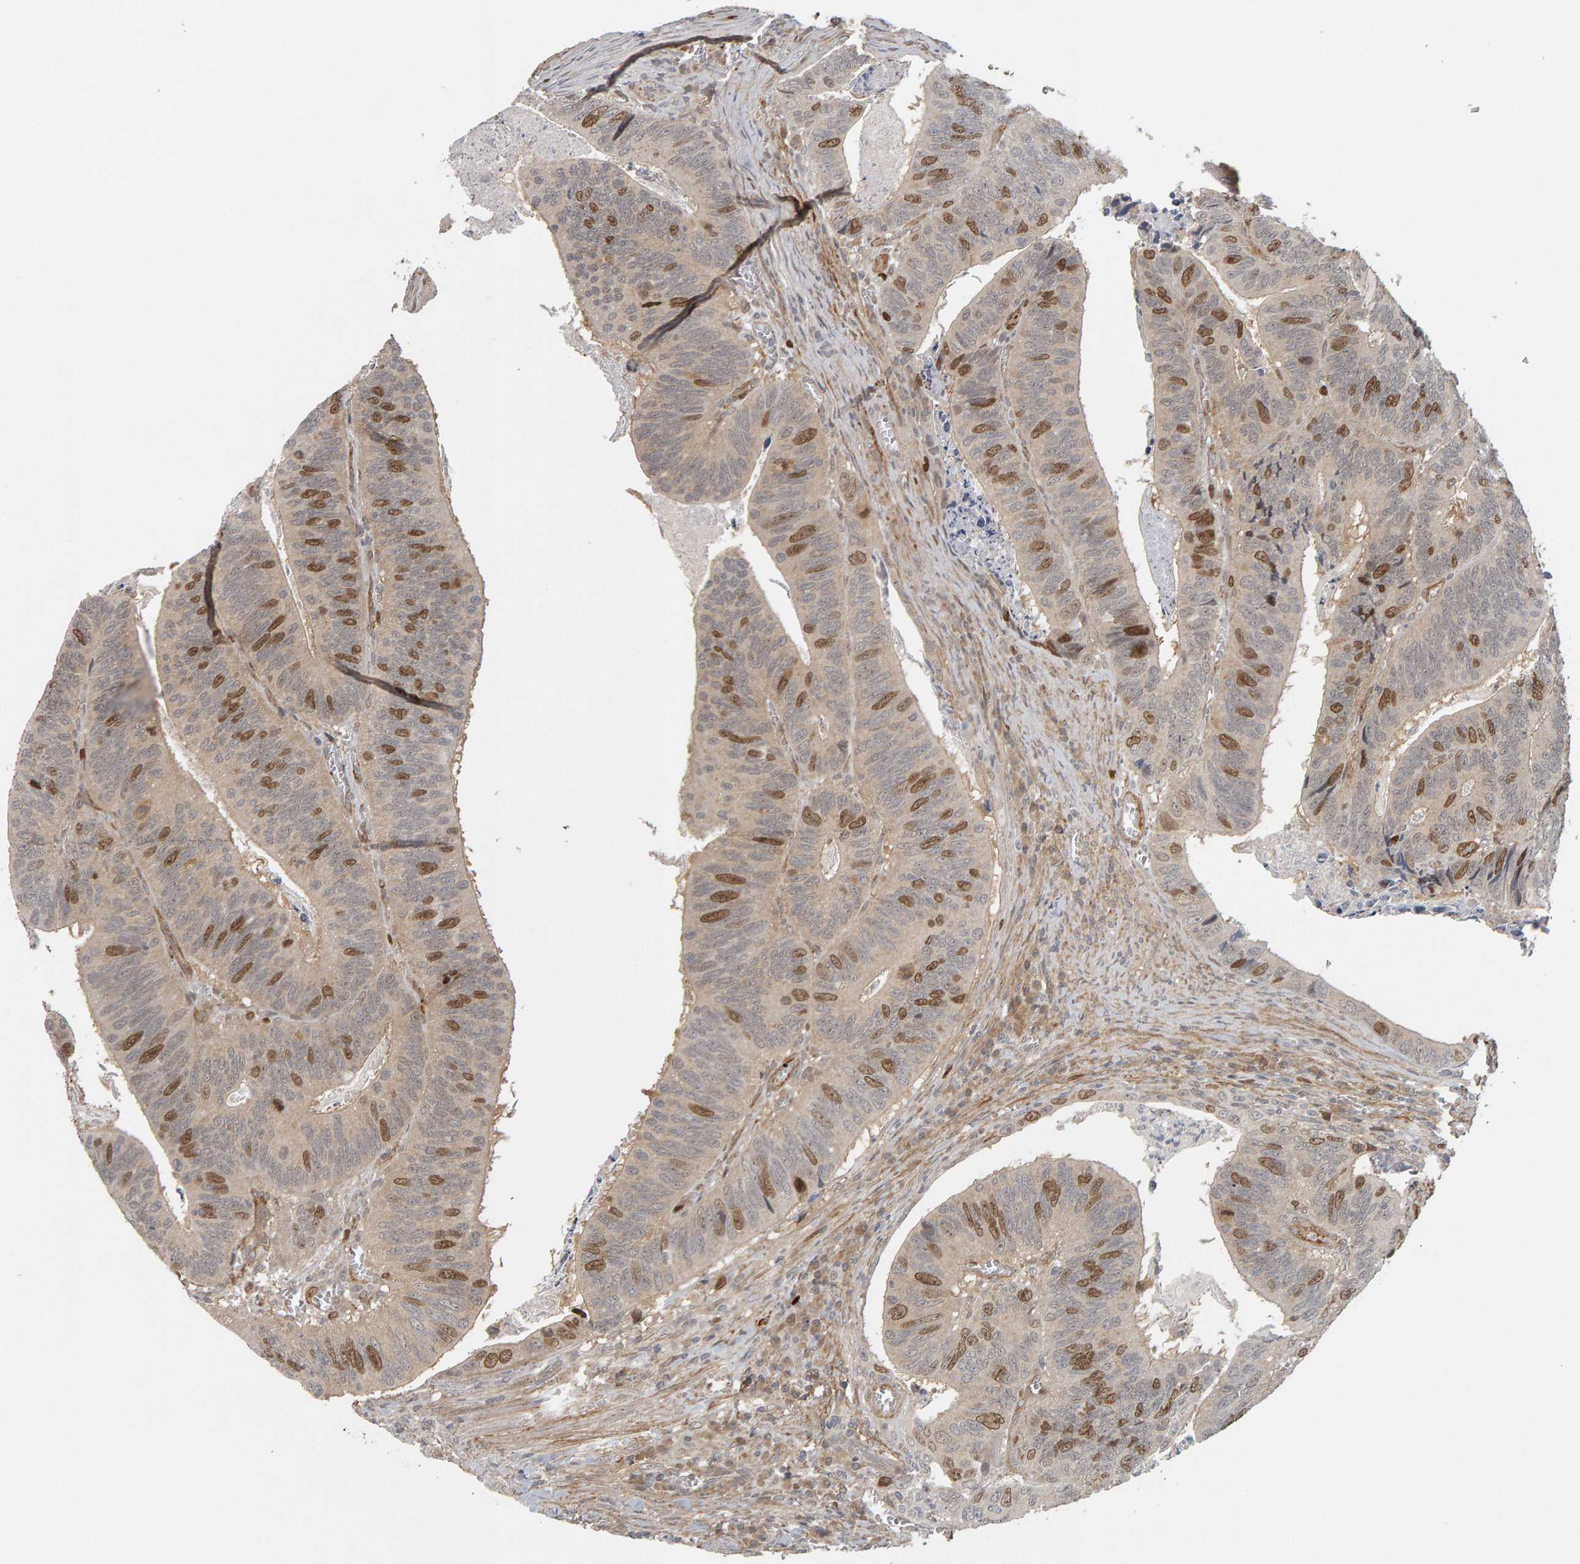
{"staining": {"intensity": "moderate", "quantity": "25%-75%", "location": "nuclear"}, "tissue": "colorectal cancer", "cell_type": "Tumor cells", "image_type": "cancer", "snomed": [{"axis": "morphology", "description": "Inflammation, NOS"}, {"axis": "morphology", "description": "Adenocarcinoma, NOS"}, {"axis": "topography", "description": "Colon"}], "caption": "This is an image of immunohistochemistry (IHC) staining of adenocarcinoma (colorectal), which shows moderate expression in the nuclear of tumor cells.", "gene": "CDCA5", "patient": {"sex": "male", "age": 72}}